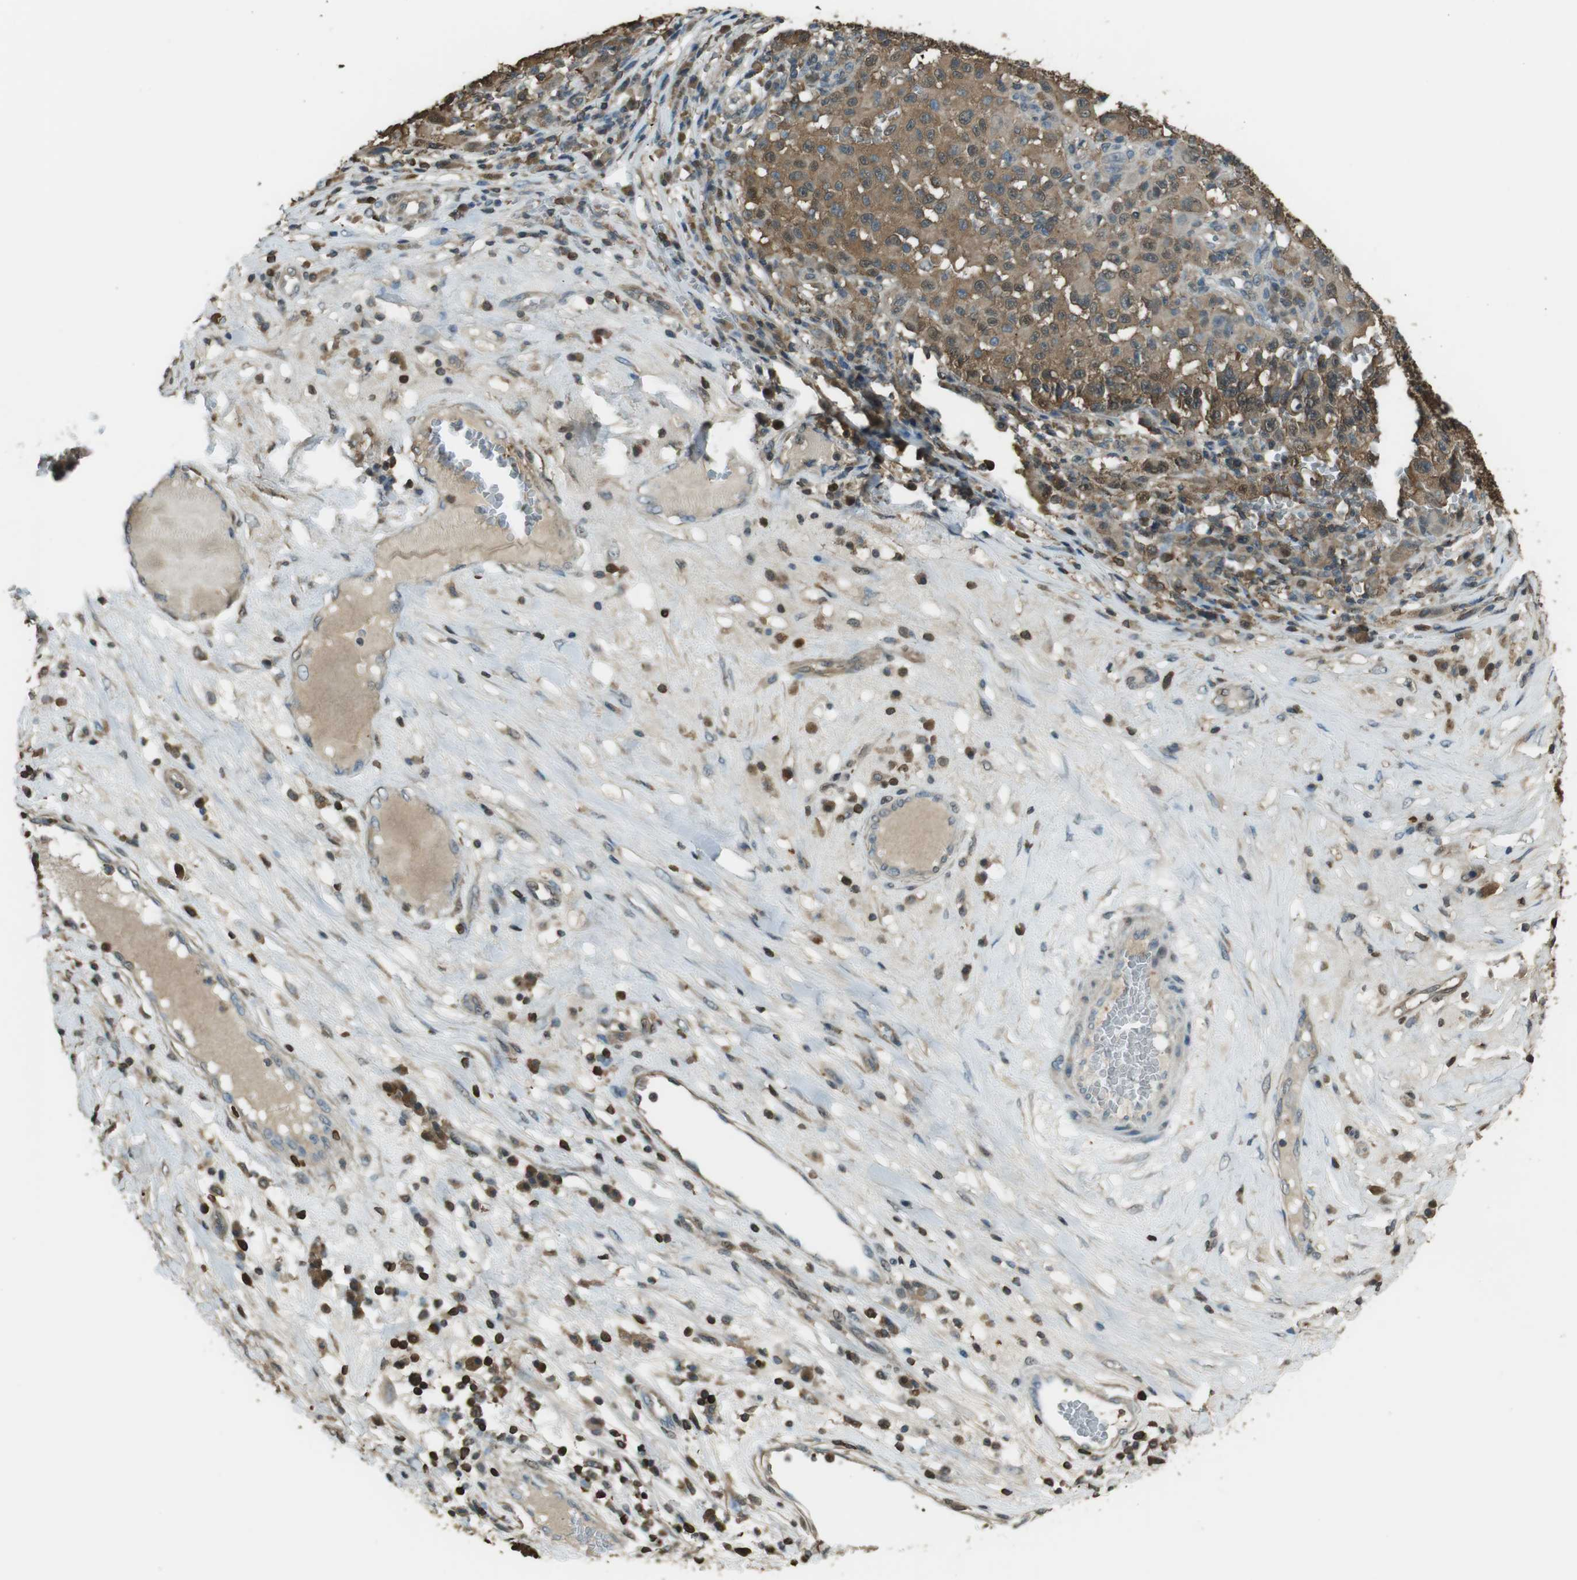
{"staining": {"intensity": "moderate", "quantity": ">75%", "location": "cytoplasmic/membranous,nuclear"}, "tissue": "melanoma", "cell_type": "Tumor cells", "image_type": "cancer", "snomed": [{"axis": "morphology", "description": "Malignant melanoma, NOS"}, {"axis": "topography", "description": "Skin"}], "caption": "Immunohistochemistry (DAB (3,3'-diaminobenzidine)) staining of human melanoma demonstrates moderate cytoplasmic/membranous and nuclear protein expression in about >75% of tumor cells. (Brightfield microscopy of DAB IHC at high magnification).", "gene": "TWSG1", "patient": {"sex": "female", "age": 82}}